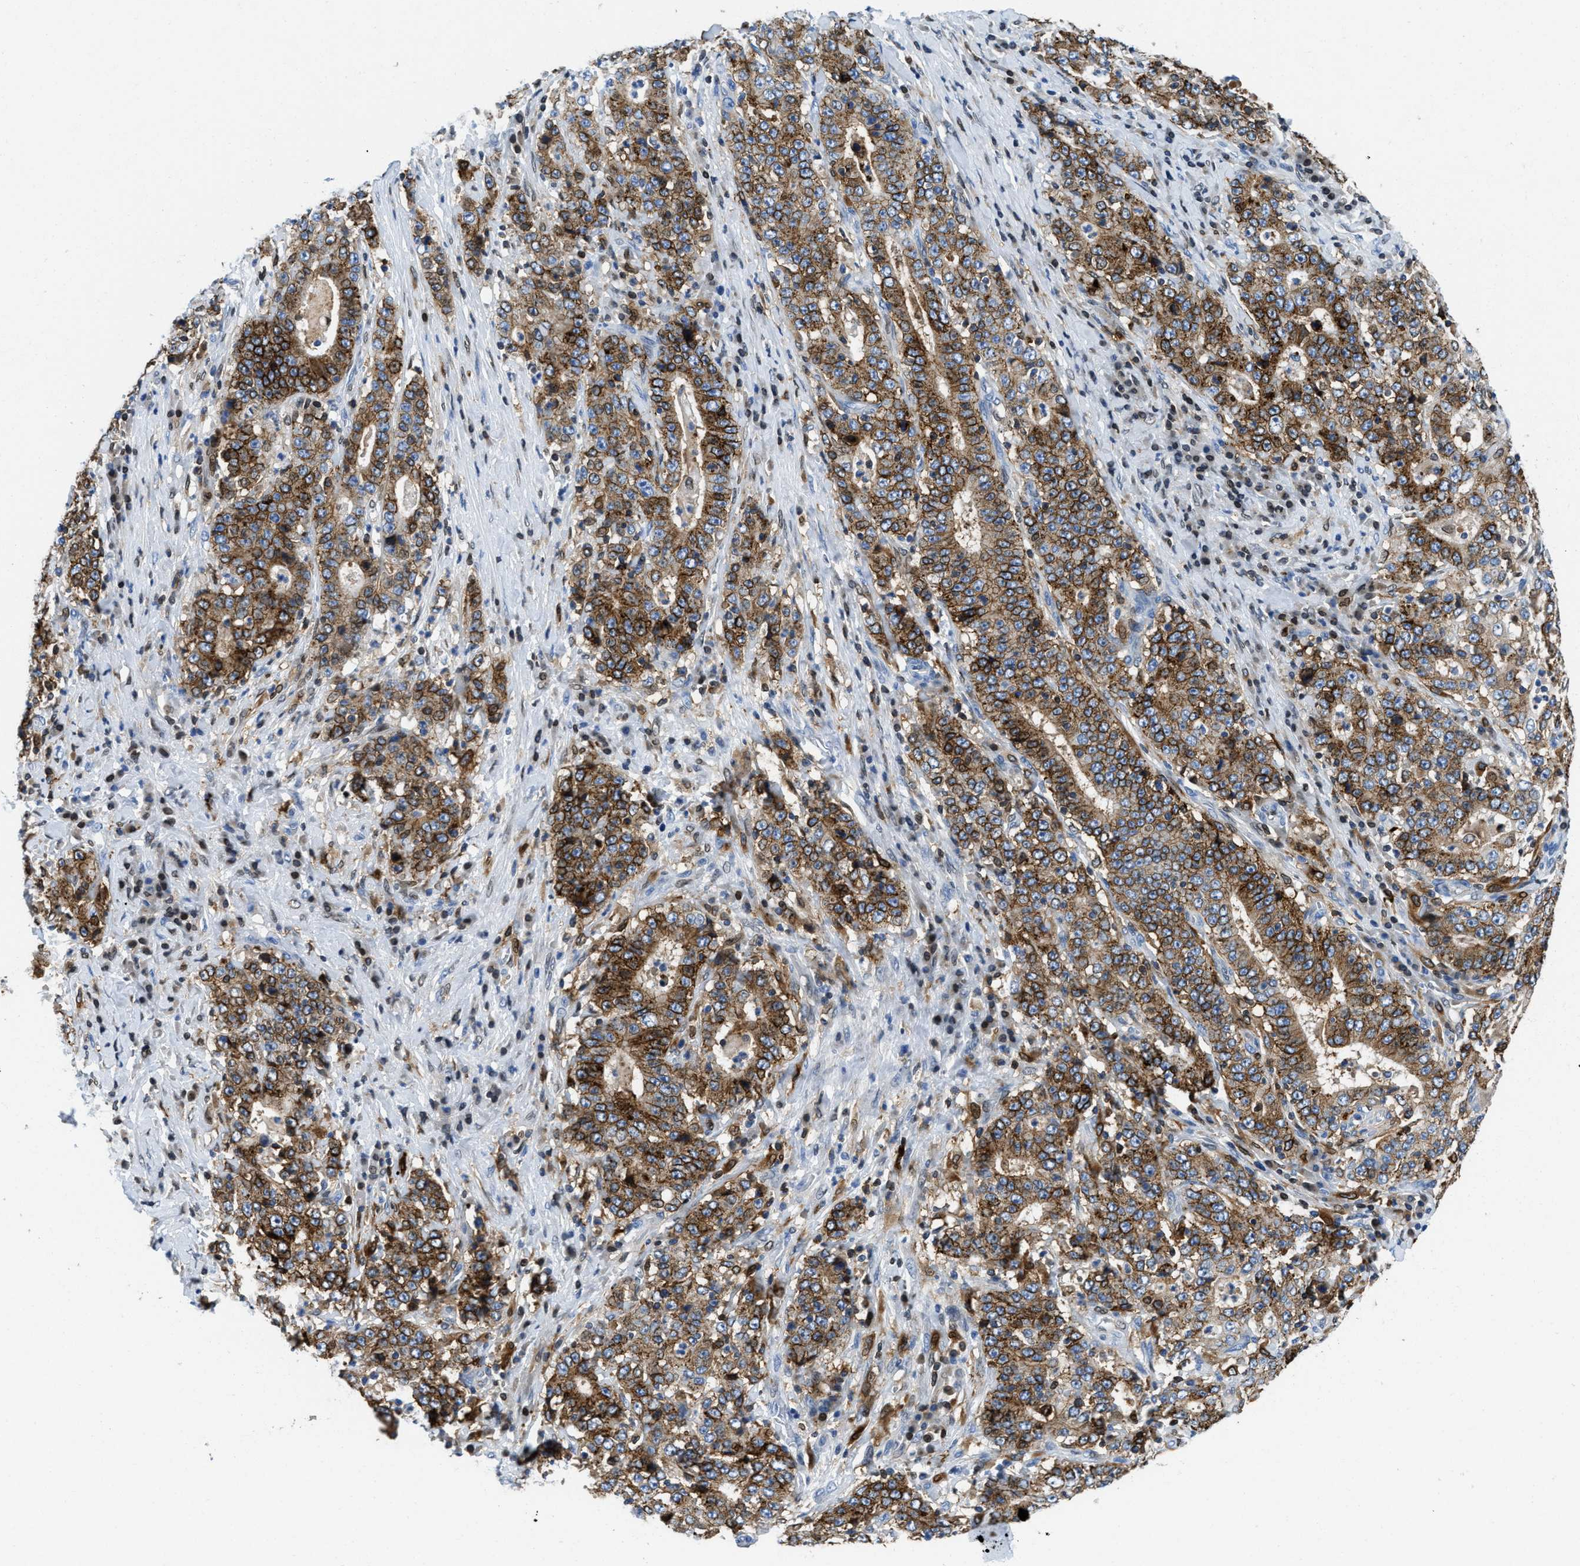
{"staining": {"intensity": "moderate", "quantity": ">75%", "location": "cytoplasmic/membranous"}, "tissue": "stomach cancer", "cell_type": "Tumor cells", "image_type": "cancer", "snomed": [{"axis": "morphology", "description": "Normal tissue, NOS"}, {"axis": "morphology", "description": "Adenocarcinoma, NOS"}, {"axis": "topography", "description": "Stomach, upper"}, {"axis": "topography", "description": "Stomach"}], "caption": "Stomach cancer tissue exhibits moderate cytoplasmic/membranous expression in approximately >75% of tumor cells", "gene": "CD226", "patient": {"sex": "male", "age": 59}}